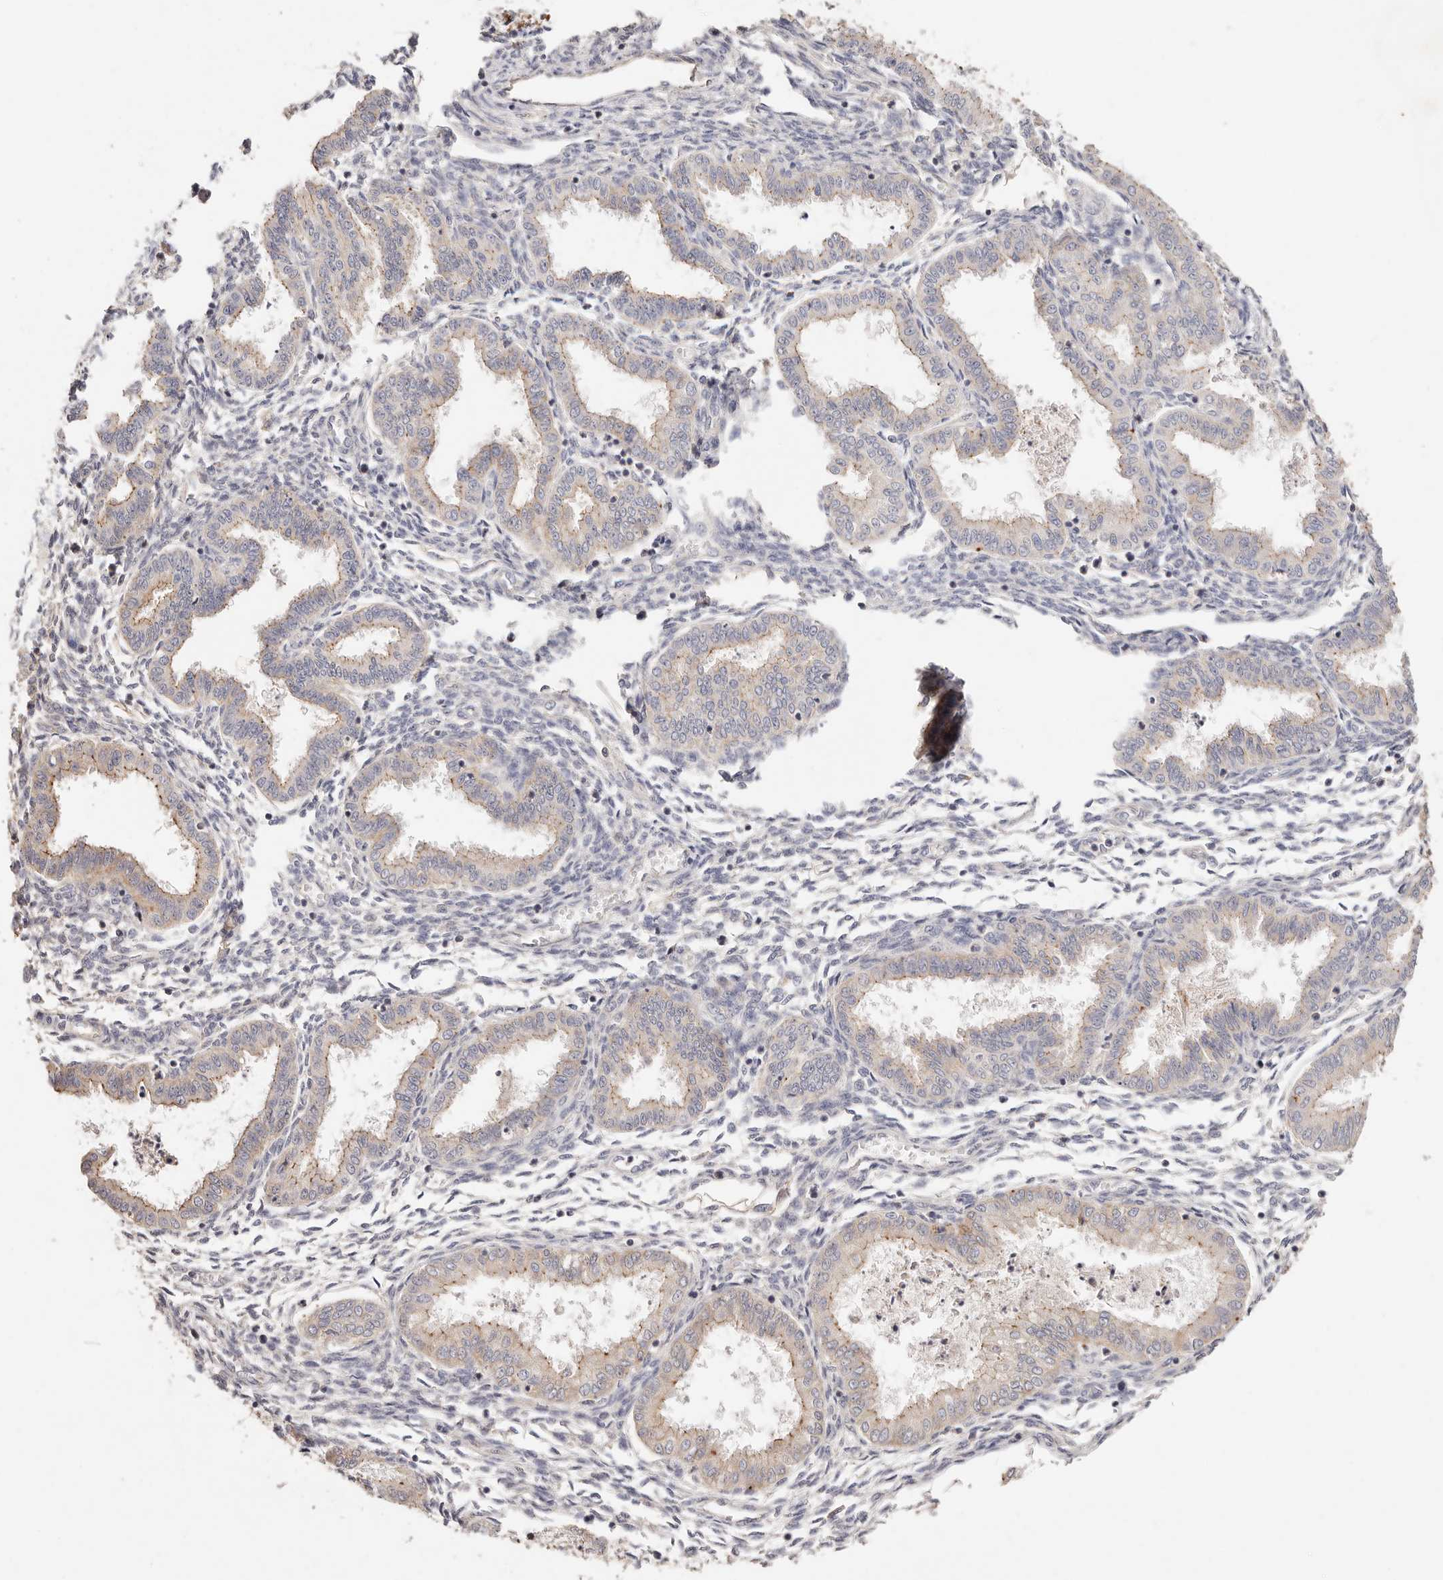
{"staining": {"intensity": "negative", "quantity": "none", "location": "none"}, "tissue": "endometrium", "cell_type": "Cells in endometrial stroma", "image_type": "normal", "snomed": [{"axis": "morphology", "description": "Normal tissue, NOS"}, {"axis": "topography", "description": "Endometrium"}], "caption": "Micrograph shows no significant protein positivity in cells in endometrial stroma of unremarkable endometrium. (Immunohistochemistry (ihc), brightfield microscopy, high magnification).", "gene": "CXADR", "patient": {"sex": "female", "age": 33}}